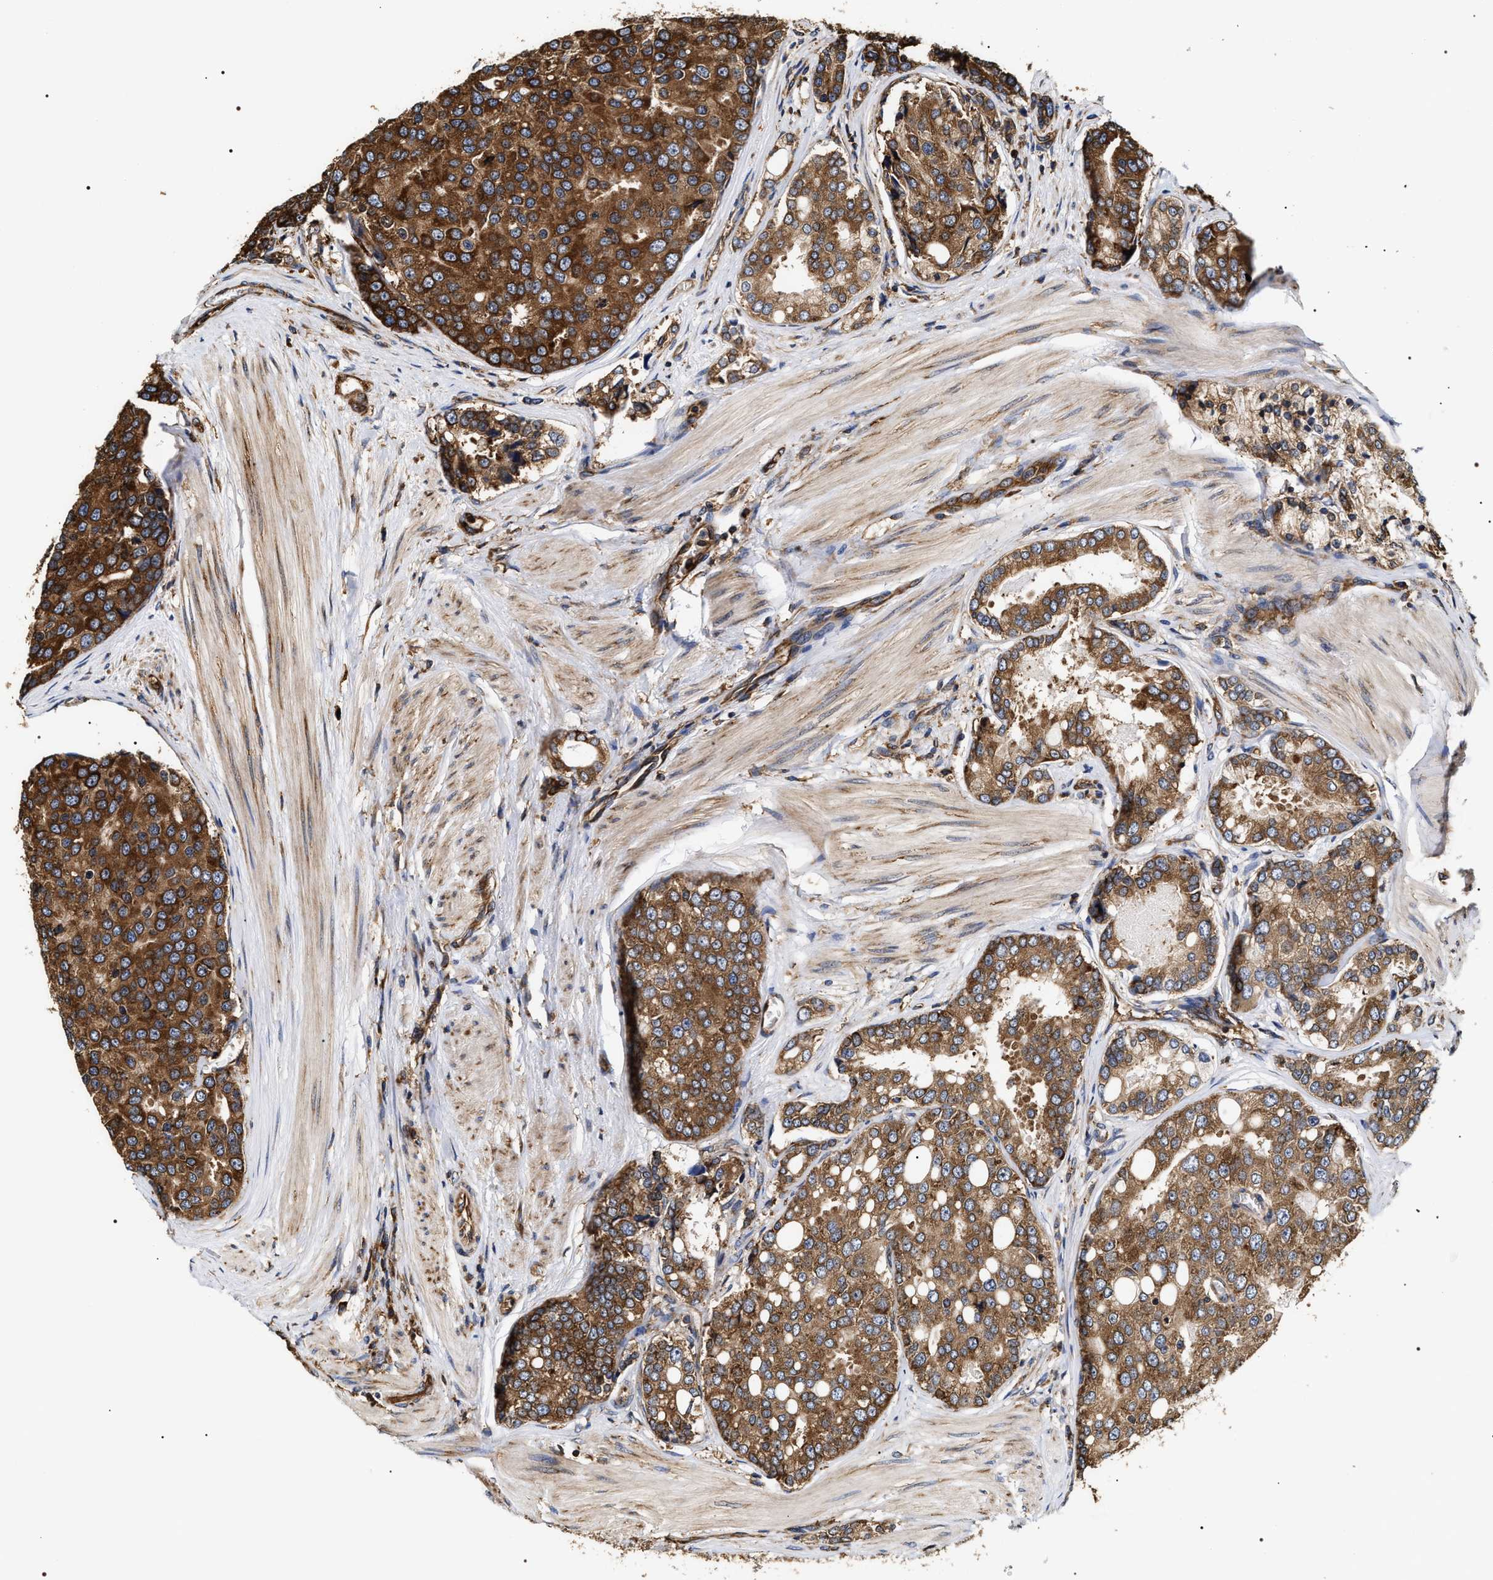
{"staining": {"intensity": "strong", "quantity": ">75%", "location": "cytoplasmic/membranous"}, "tissue": "prostate cancer", "cell_type": "Tumor cells", "image_type": "cancer", "snomed": [{"axis": "morphology", "description": "Adenocarcinoma, High grade"}, {"axis": "topography", "description": "Prostate"}], "caption": "Immunohistochemical staining of human prostate cancer displays high levels of strong cytoplasmic/membranous protein staining in approximately >75% of tumor cells.", "gene": "SERBP1", "patient": {"sex": "male", "age": 50}}